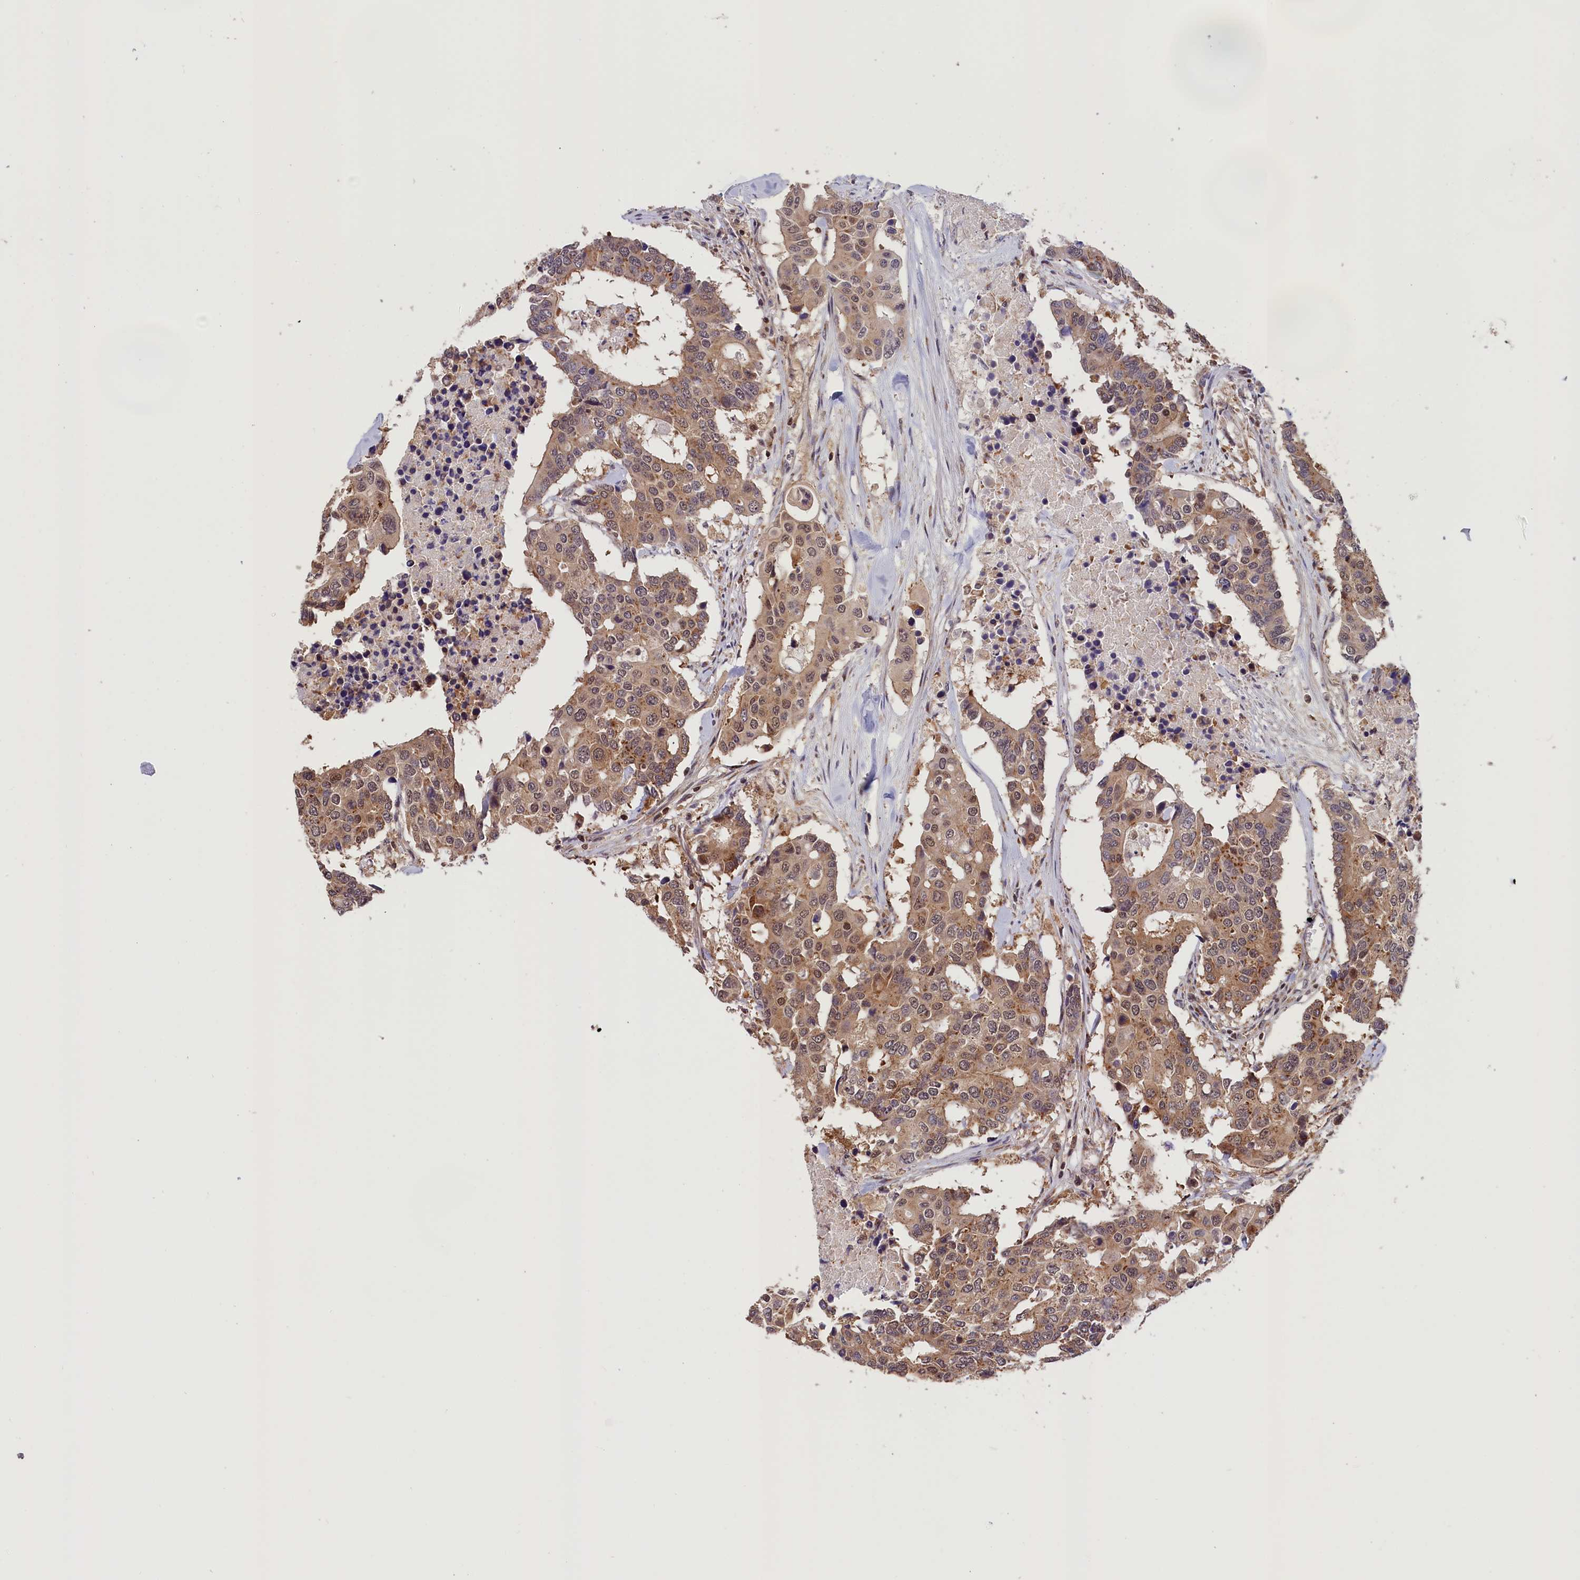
{"staining": {"intensity": "moderate", "quantity": ">75%", "location": "cytoplasmic/membranous"}, "tissue": "colorectal cancer", "cell_type": "Tumor cells", "image_type": "cancer", "snomed": [{"axis": "morphology", "description": "Adenocarcinoma, NOS"}, {"axis": "topography", "description": "Colon"}], "caption": "Adenocarcinoma (colorectal) stained for a protein (brown) shows moderate cytoplasmic/membranous positive positivity in approximately >75% of tumor cells.", "gene": "CHORDC1", "patient": {"sex": "male", "age": 77}}